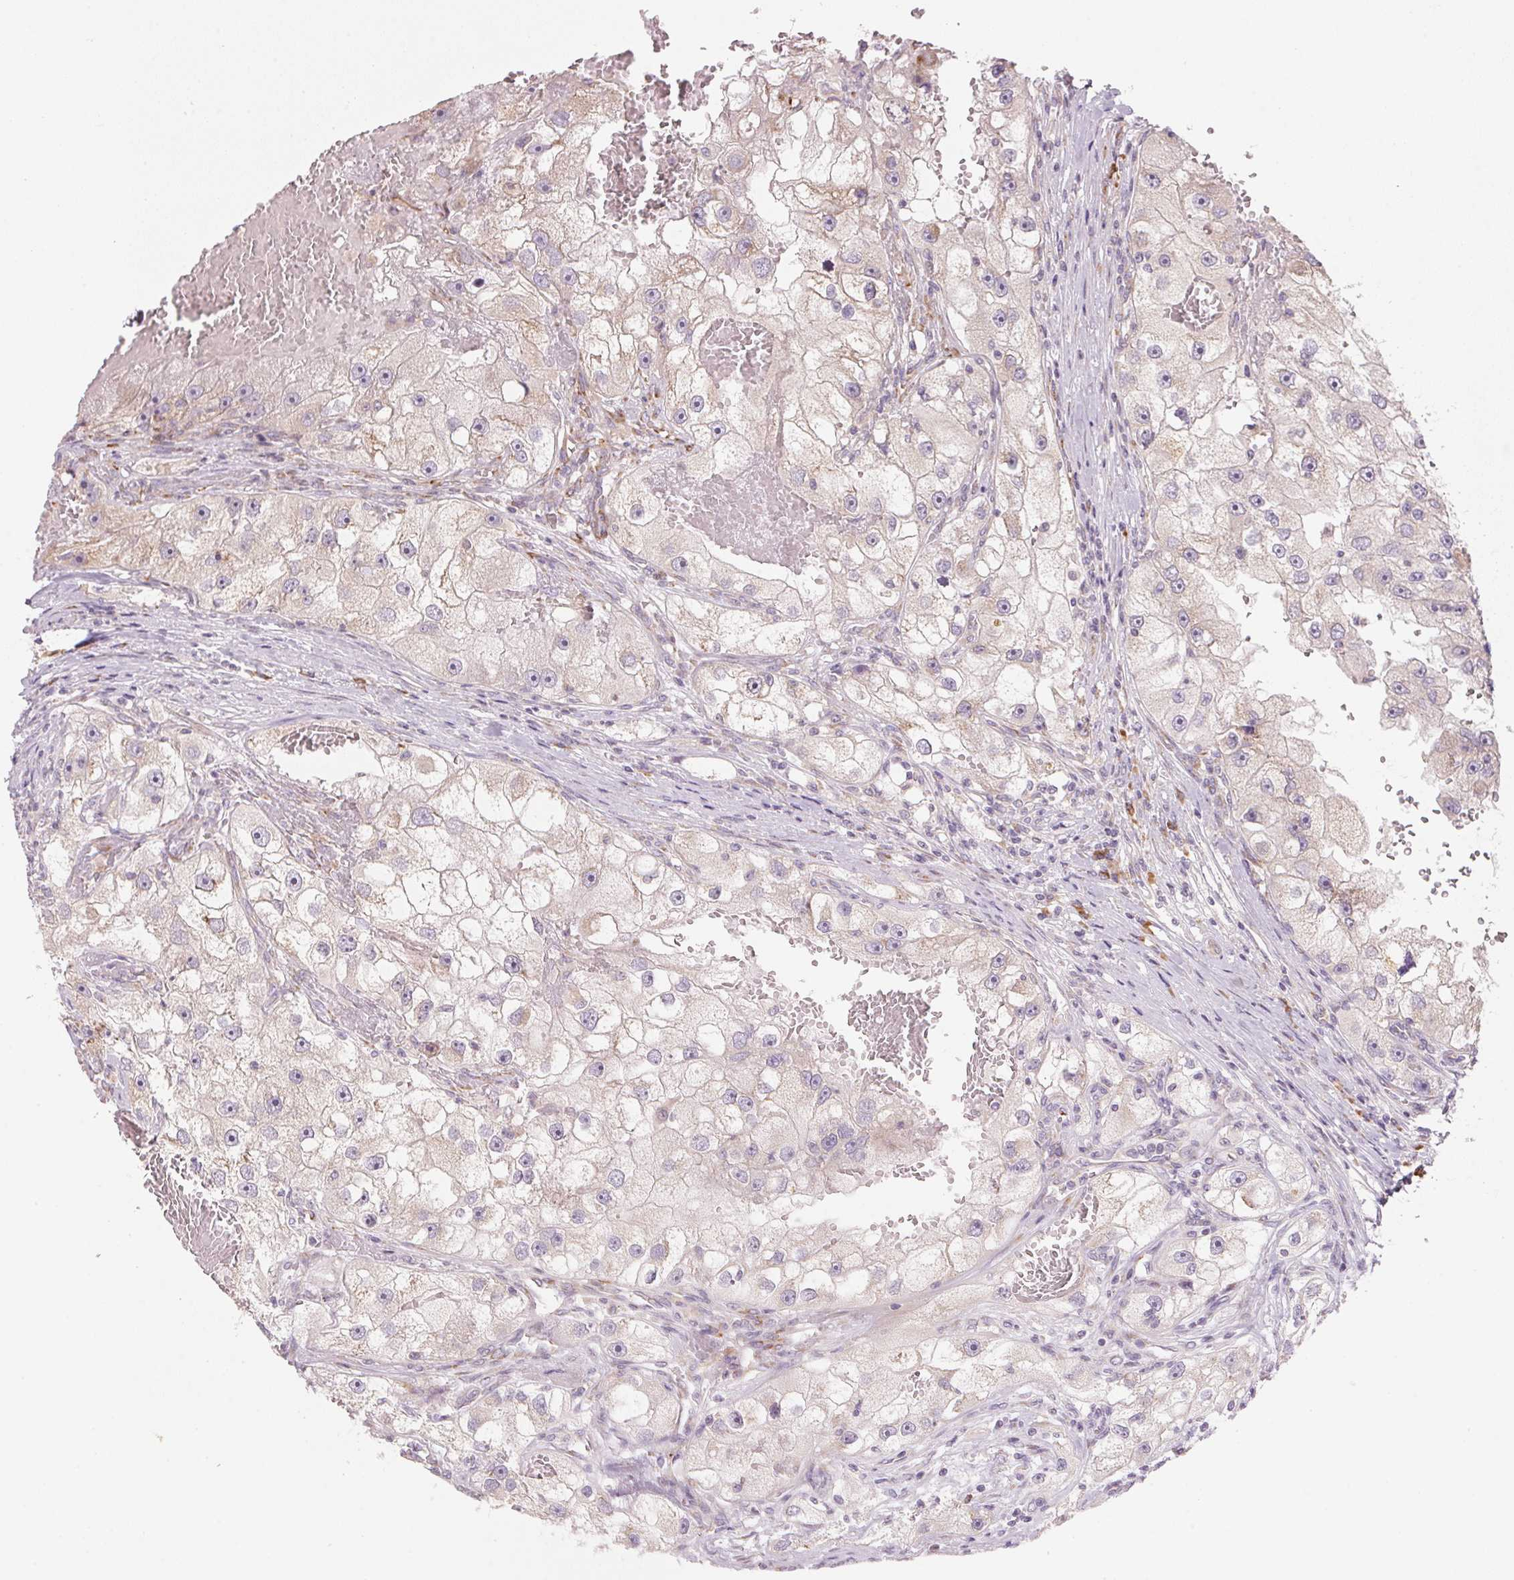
{"staining": {"intensity": "weak", "quantity": "<25%", "location": "cytoplasmic/membranous"}, "tissue": "renal cancer", "cell_type": "Tumor cells", "image_type": "cancer", "snomed": [{"axis": "morphology", "description": "Adenocarcinoma, NOS"}, {"axis": "topography", "description": "Kidney"}], "caption": "This is an immunohistochemistry (IHC) micrograph of renal adenocarcinoma. There is no staining in tumor cells.", "gene": "BLOC1S2", "patient": {"sex": "male", "age": 63}}